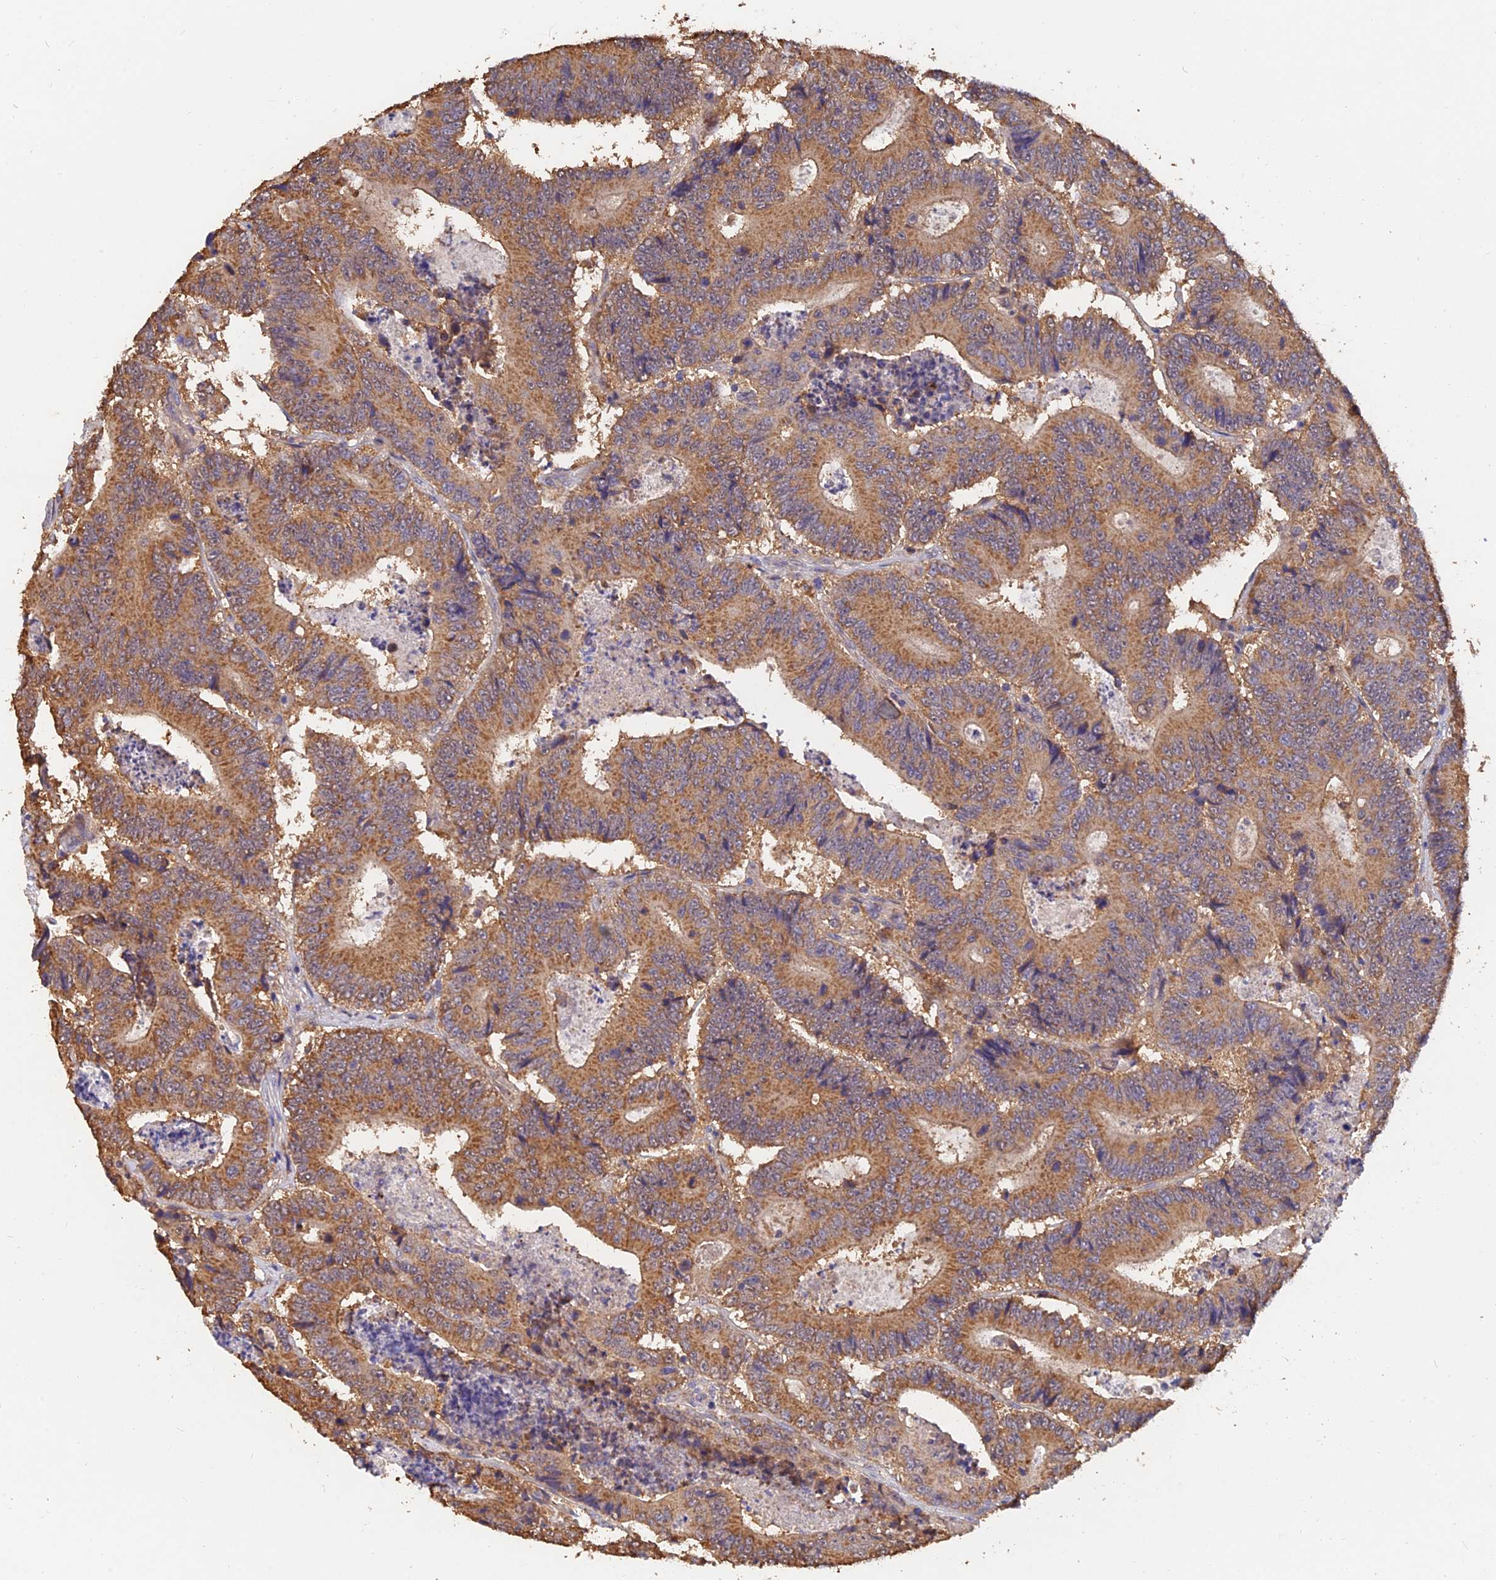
{"staining": {"intensity": "moderate", "quantity": ">75%", "location": "cytoplasmic/membranous"}, "tissue": "colorectal cancer", "cell_type": "Tumor cells", "image_type": "cancer", "snomed": [{"axis": "morphology", "description": "Adenocarcinoma, NOS"}, {"axis": "topography", "description": "Colon"}], "caption": "IHC (DAB (3,3'-diaminobenzidine)) staining of human colorectal cancer (adenocarcinoma) shows moderate cytoplasmic/membranous protein expression in about >75% of tumor cells. The protein is stained brown, and the nuclei are stained in blue (DAB IHC with brightfield microscopy, high magnification).", "gene": "SLC38A11", "patient": {"sex": "male", "age": 83}}